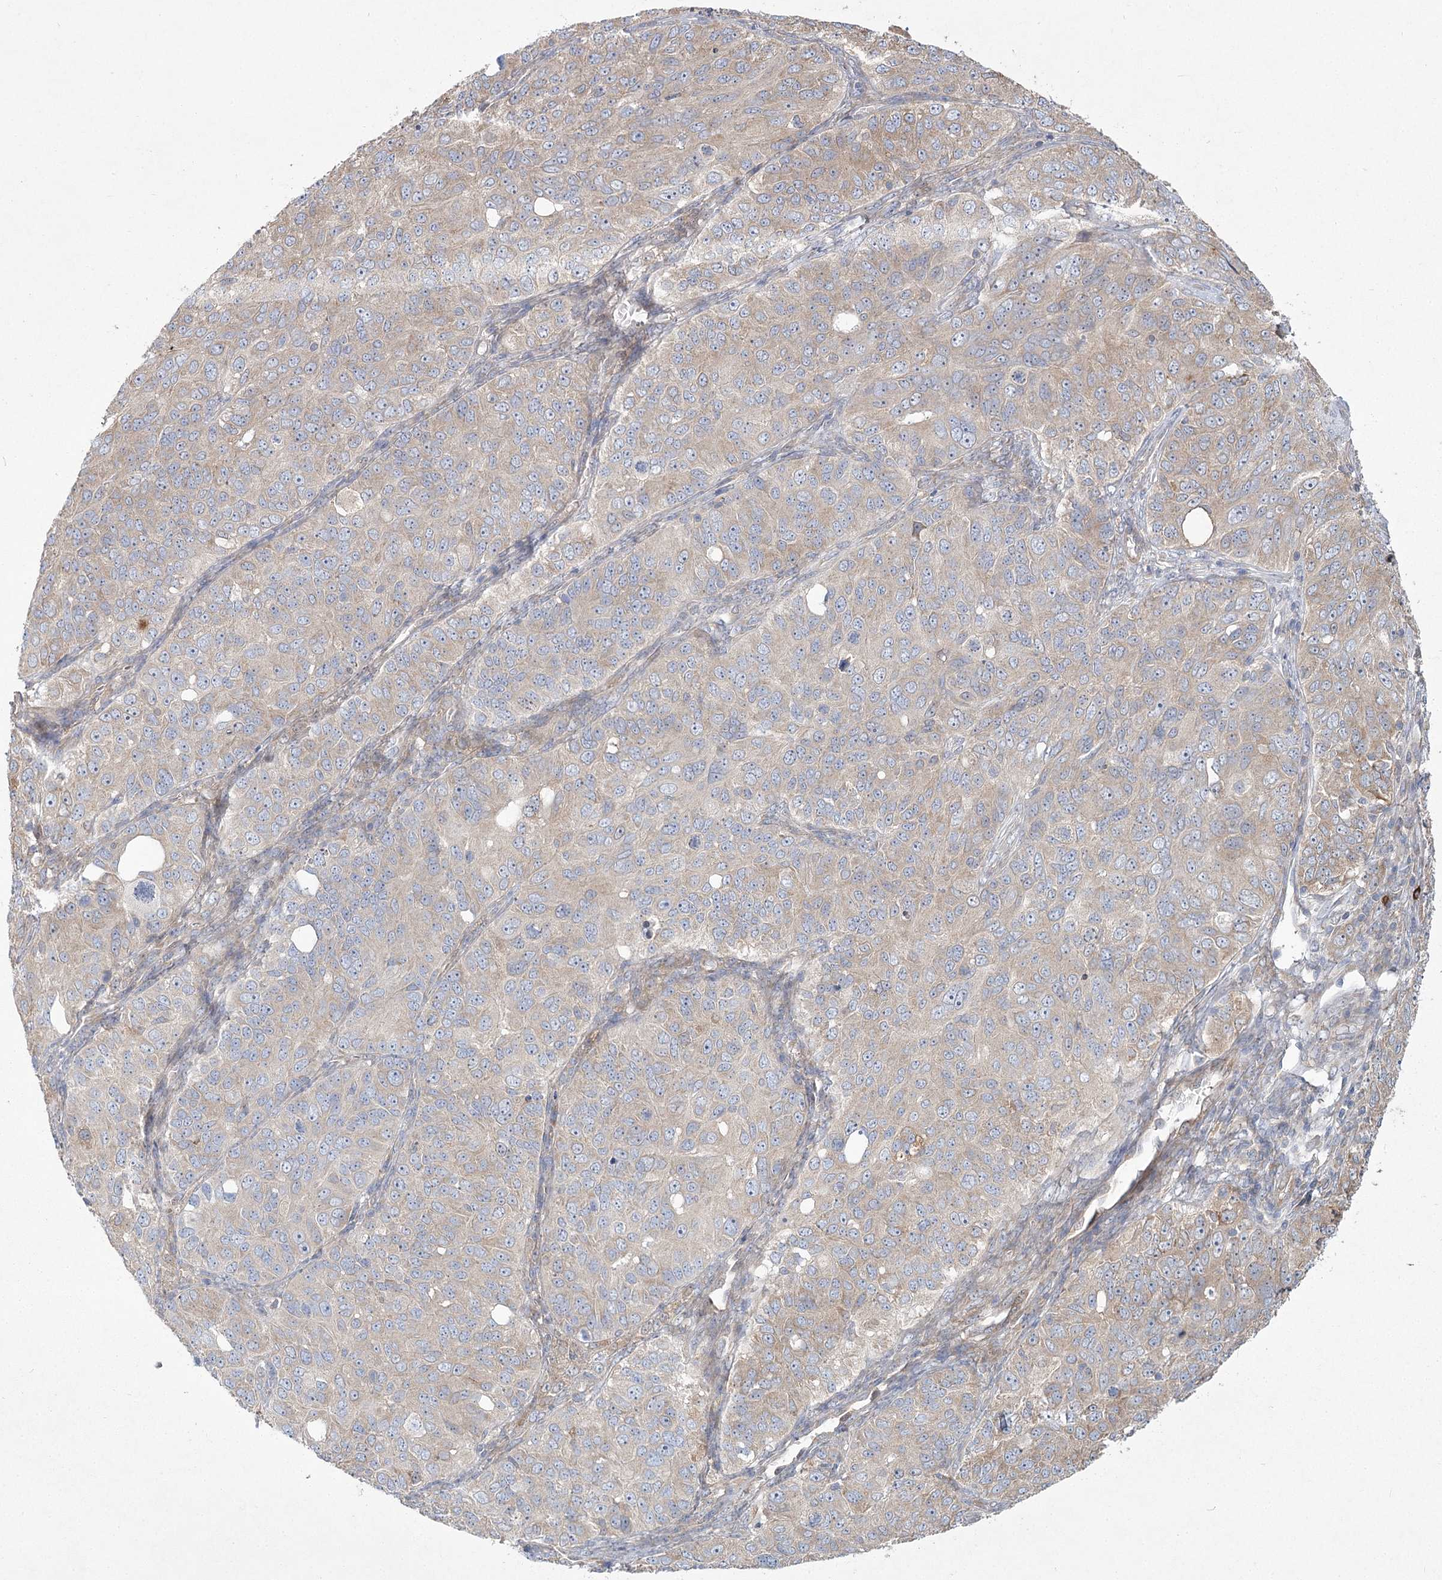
{"staining": {"intensity": "weak", "quantity": ">75%", "location": "cytoplasmic/membranous"}, "tissue": "ovarian cancer", "cell_type": "Tumor cells", "image_type": "cancer", "snomed": [{"axis": "morphology", "description": "Carcinoma, endometroid"}, {"axis": "topography", "description": "Ovary"}], "caption": "About >75% of tumor cells in ovarian cancer (endometroid carcinoma) demonstrate weak cytoplasmic/membranous protein positivity as visualized by brown immunohistochemical staining.", "gene": "CAMTA1", "patient": {"sex": "female", "age": 51}}